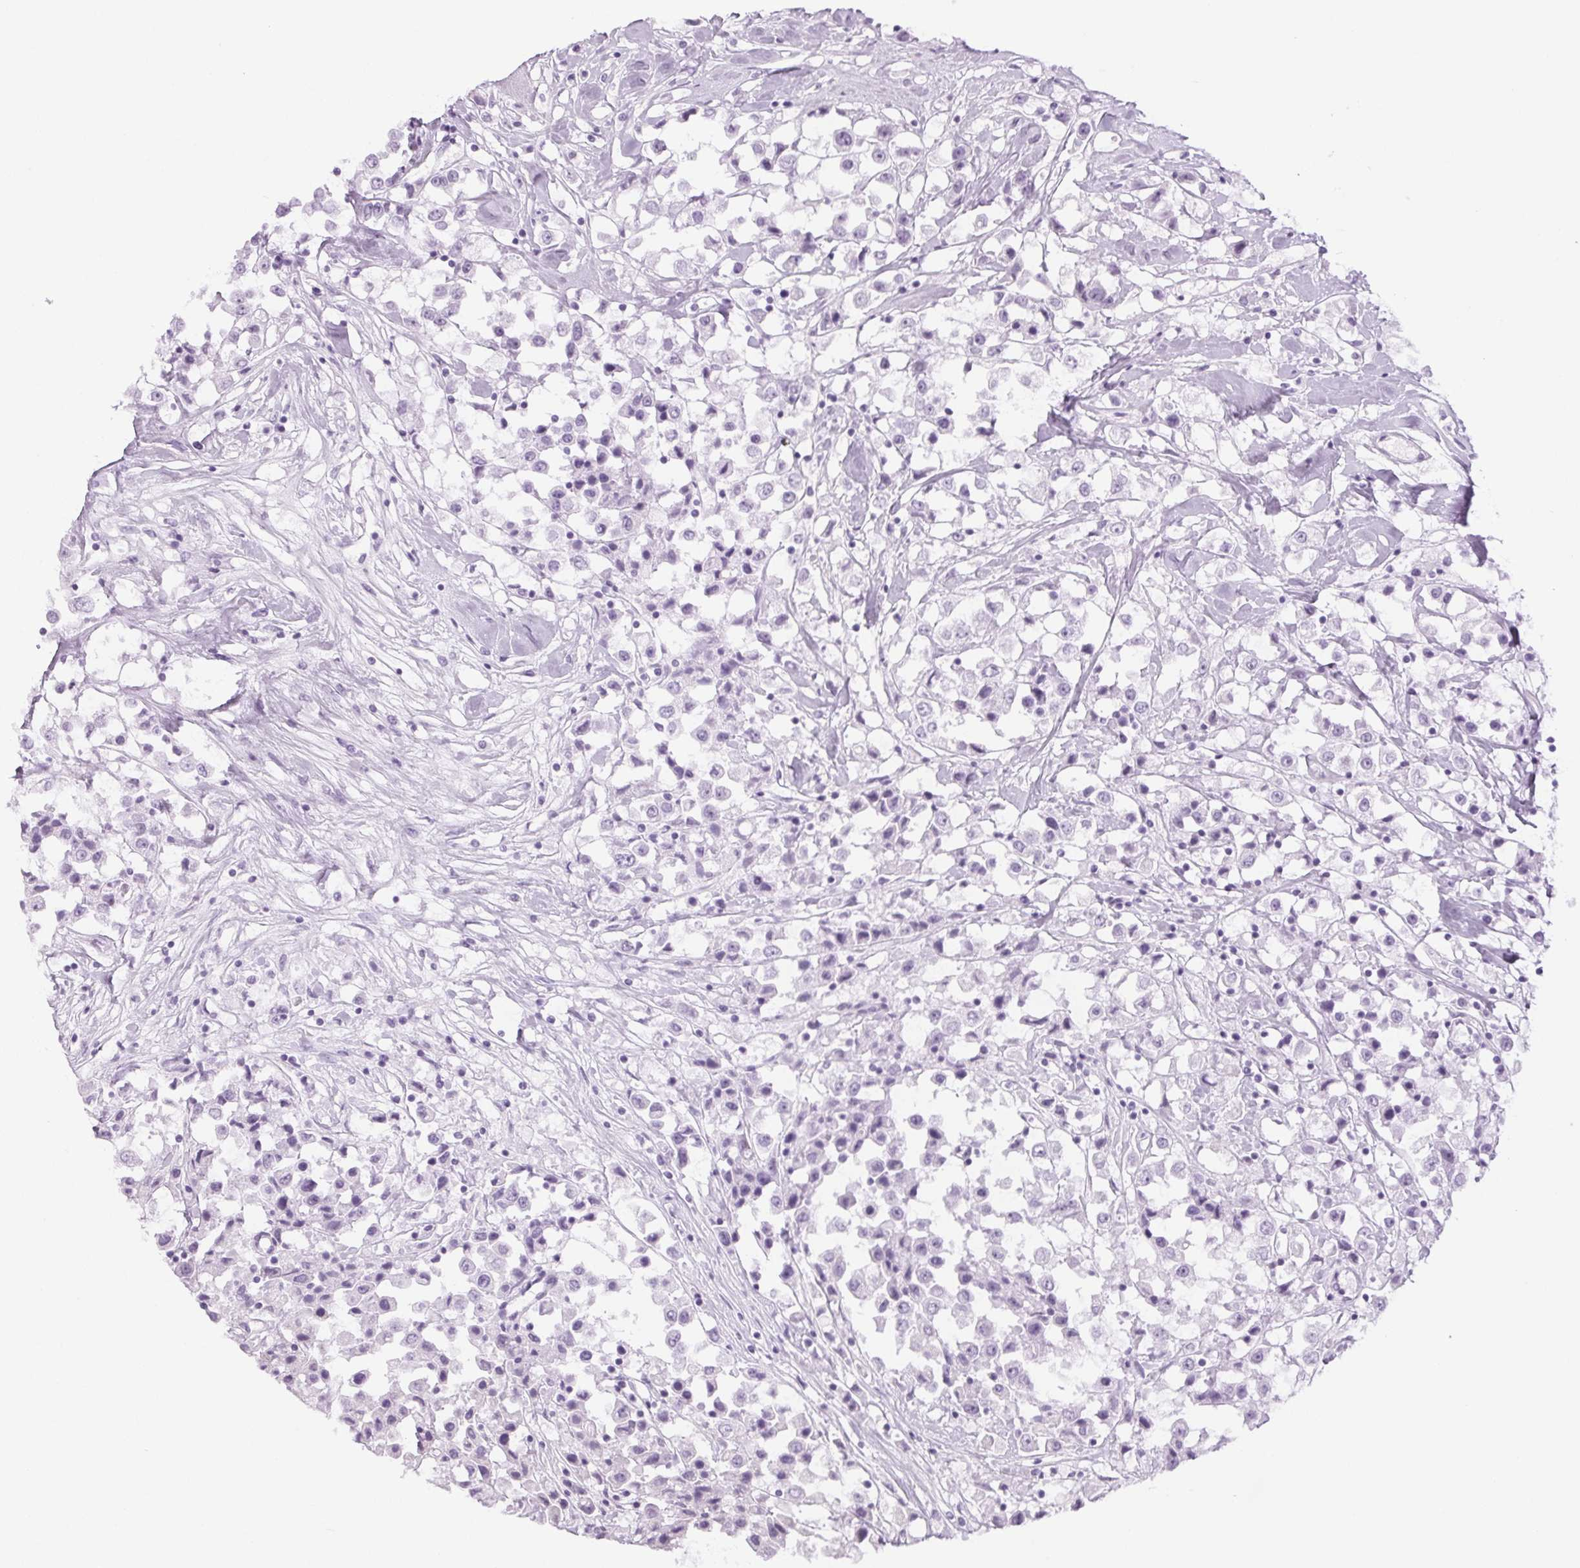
{"staining": {"intensity": "negative", "quantity": "none", "location": "none"}, "tissue": "breast cancer", "cell_type": "Tumor cells", "image_type": "cancer", "snomed": [{"axis": "morphology", "description": "Duct carcinoma"}, {"axis": "topography", "description": "Breast"}], "caption": "IHC image of neoplastic tissue: human breast invasive ductal carcinoma stained with DAB shows no significant protein expression in tumor cells. (DAB immunohistochemistry (IHC), high magnification).", "gene": "LTF", "patient": {"sex": "female", "age": 61}}